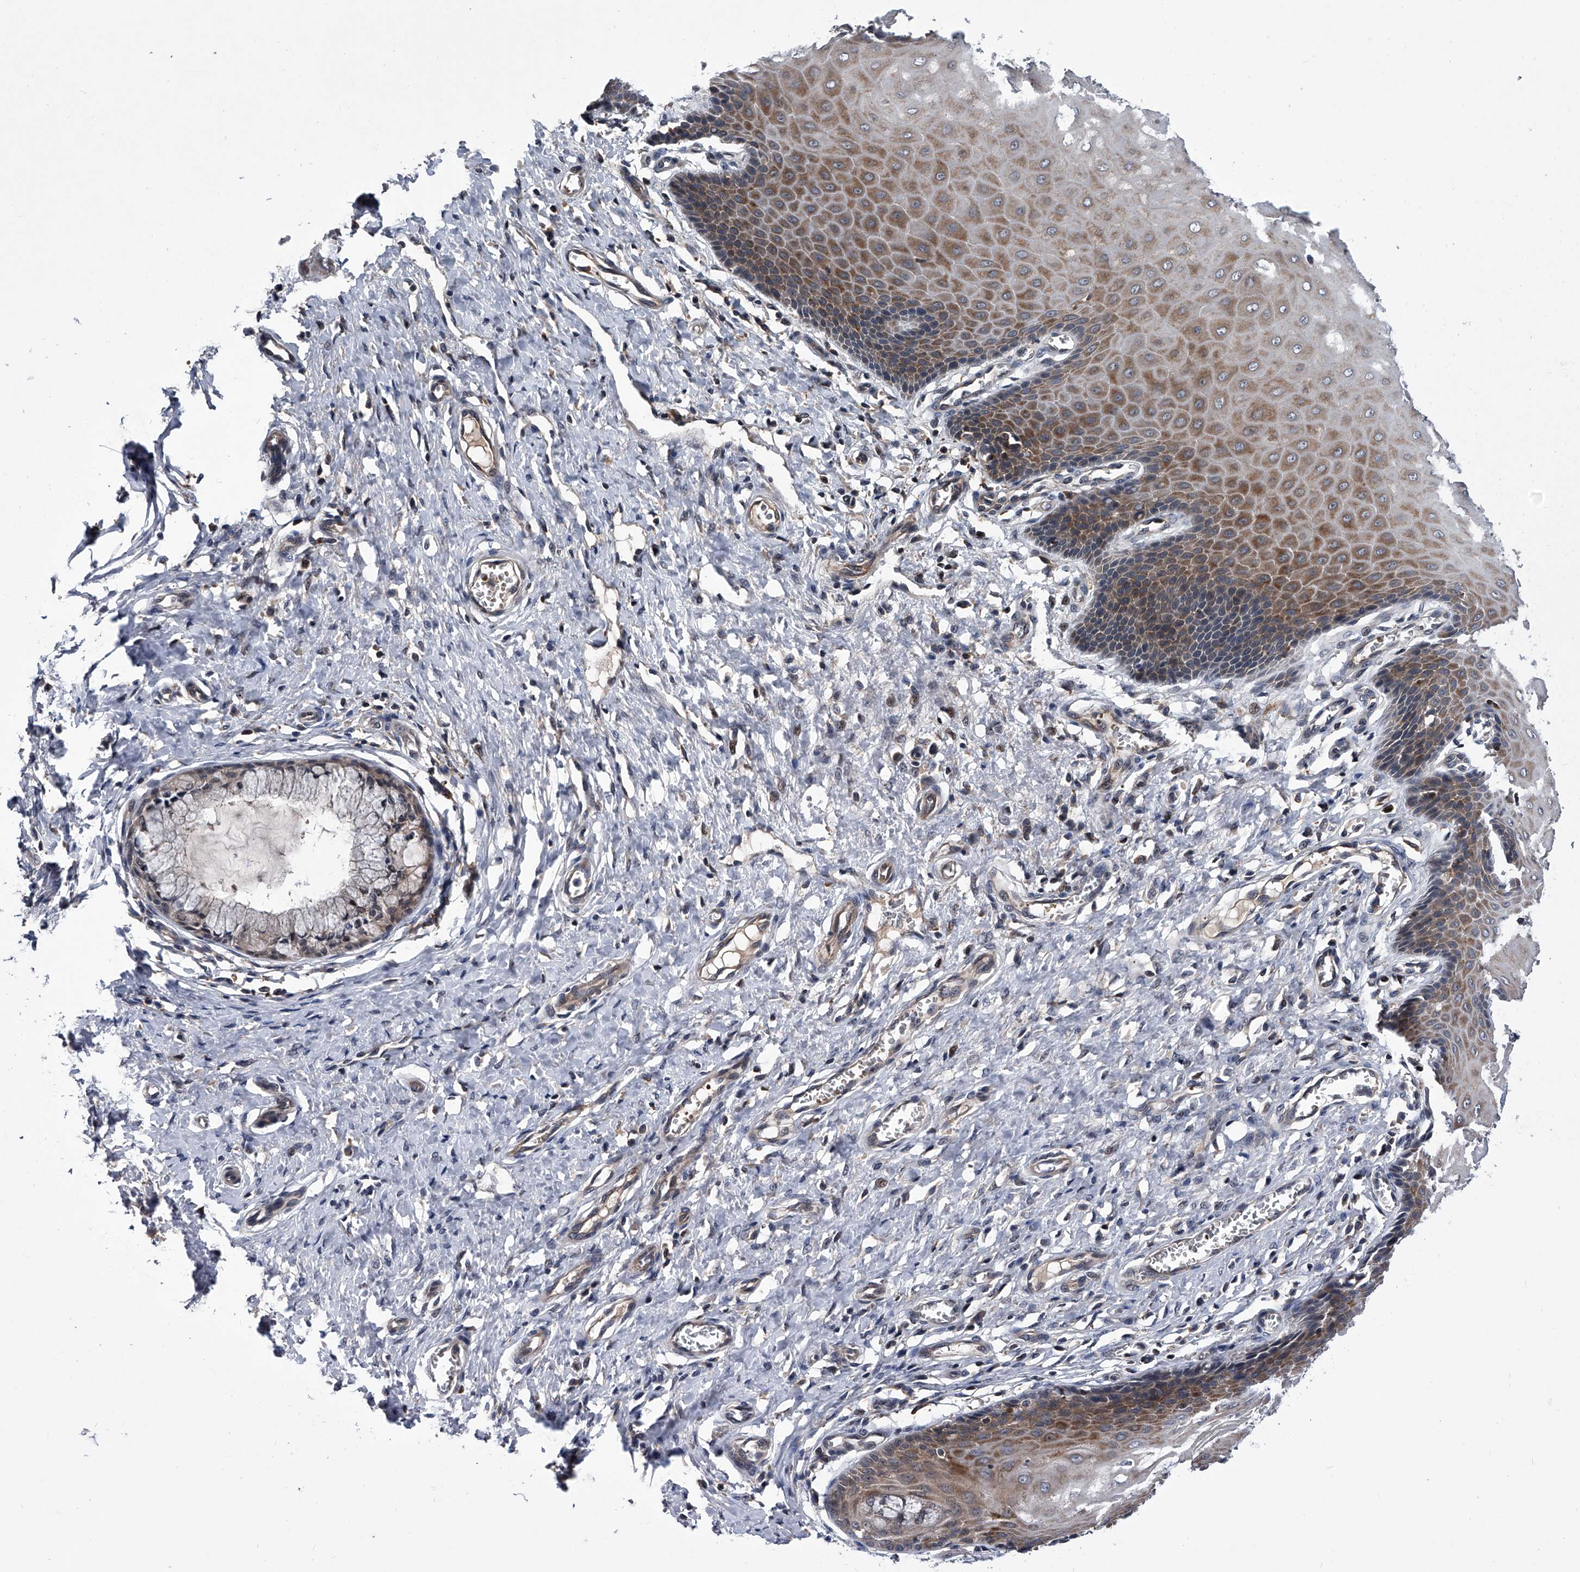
{"staining": {"intensity": "weak", "quantity": "25%-75%", "location": "cytoplasmic/membranous"}, "tissue": "cervix", "cell_type": "Glandular cells", "image_type": "normal", "snomed": [{"axis": "morphology", "description": "Normal tissue, NOS"}, {"axis": "topography", "description": "Cervix"}], "caption": "Immunohistochemical staining of benign cervix shows 25%-75% levels of weak cytoplasmic/membranous protein staining in approximately 25%-75% of glandular cells. Using DAB (brown) and hematoxylin (blue) stains, captured at high magnification using brightfield microscopy.", "gene": "ZNF30", "patient": {"sex": "female", "age": 55}}